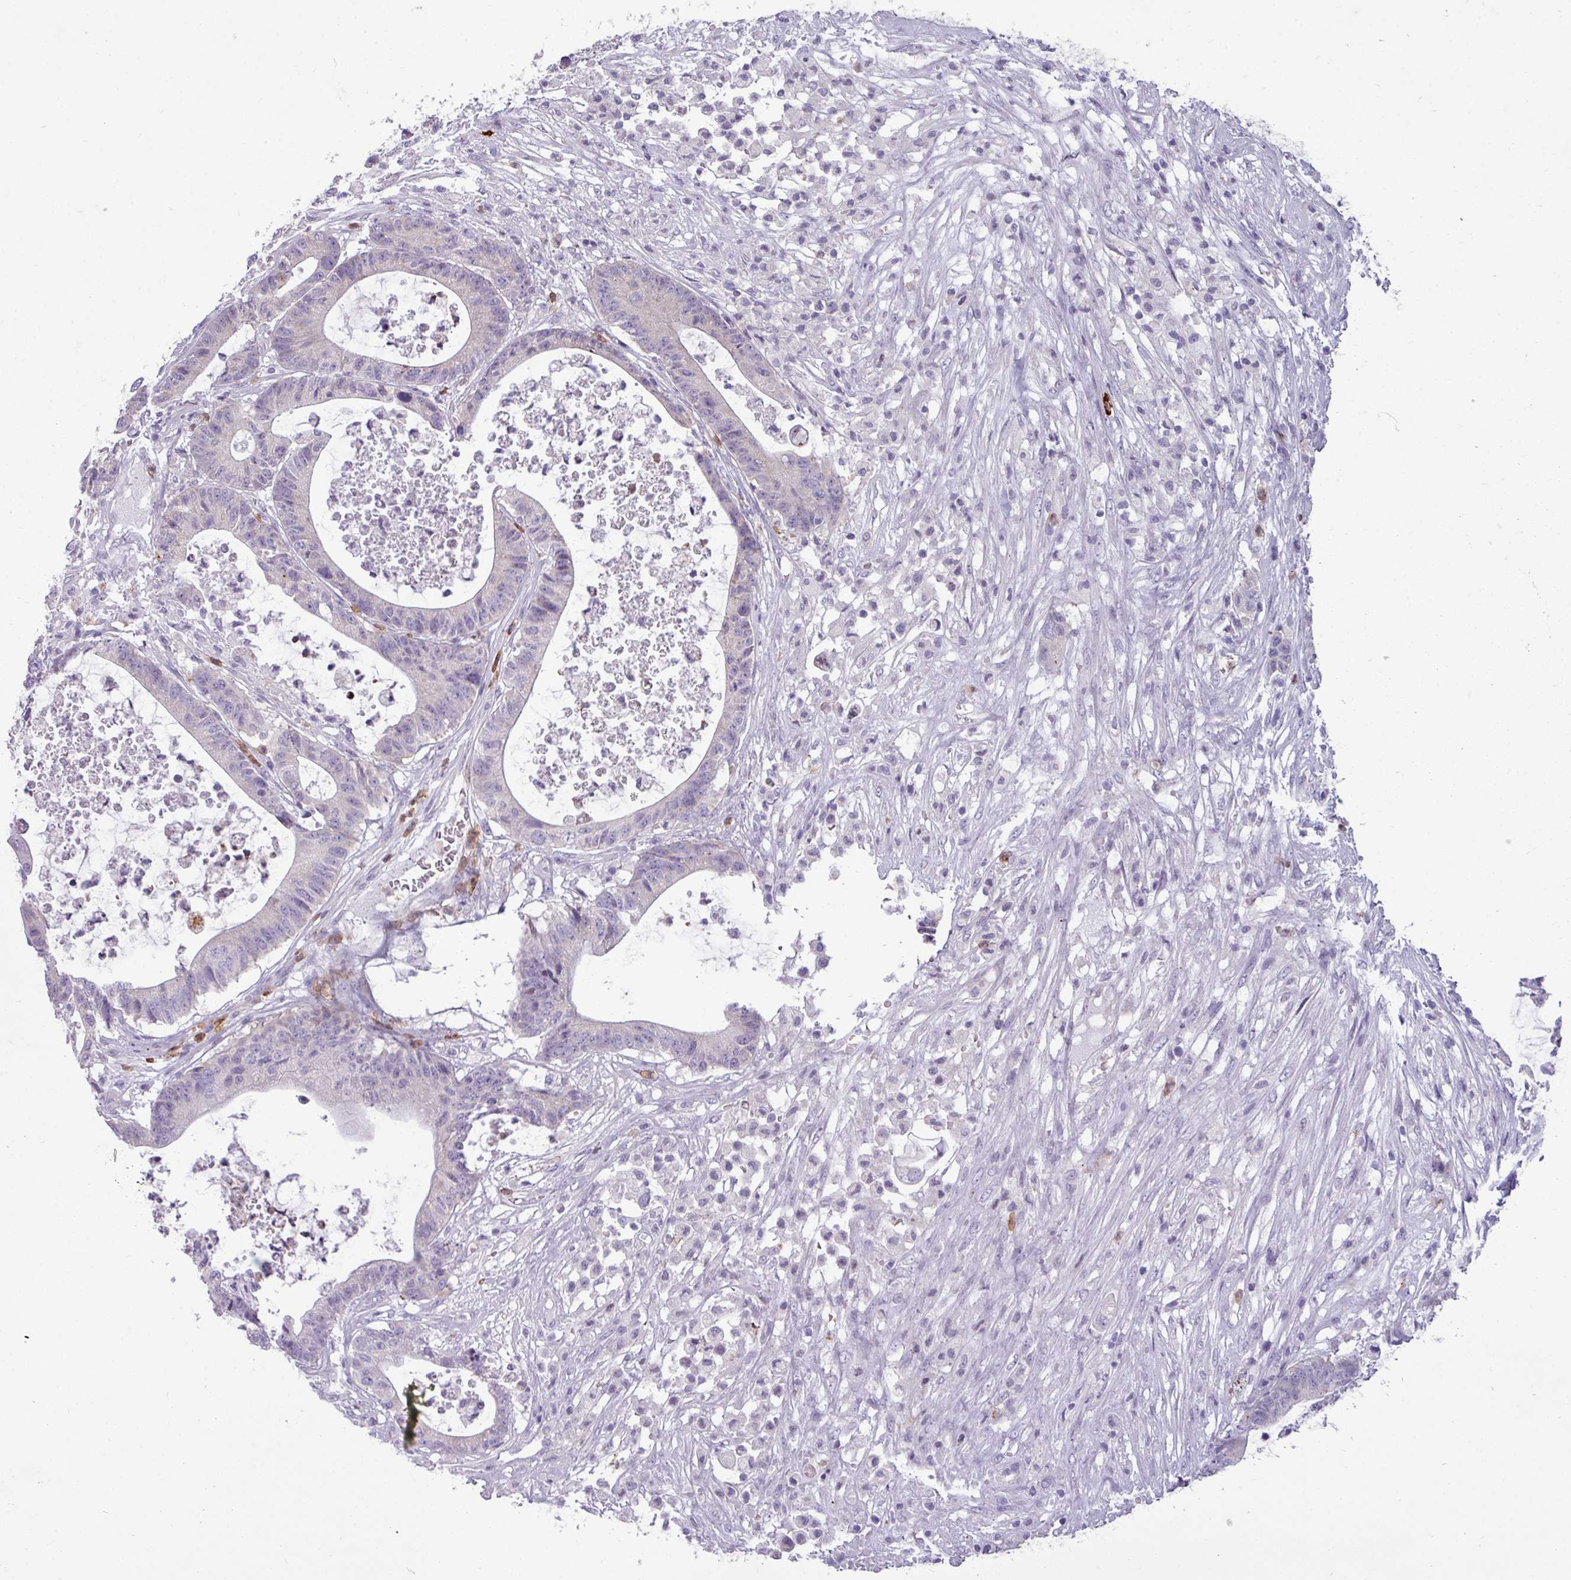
{"staining": {"intensity": "negative", "quantity": "none", "location": "none"}, "tissue": "colorectal cancer", "cell_type": "Tumor cells", "image_type": "cancer", "snomed": [{"axis": "morphology", "description": "Adenocarcinoma, NOS"}, {"axis": "topography", "description": "Colon"}], "caption": "Immunohistochemistry of colorectal cancer reveals no positivity in tumor cells.", "gene": "TRIM39", "patient": {"sex": "female", "age": 84}}